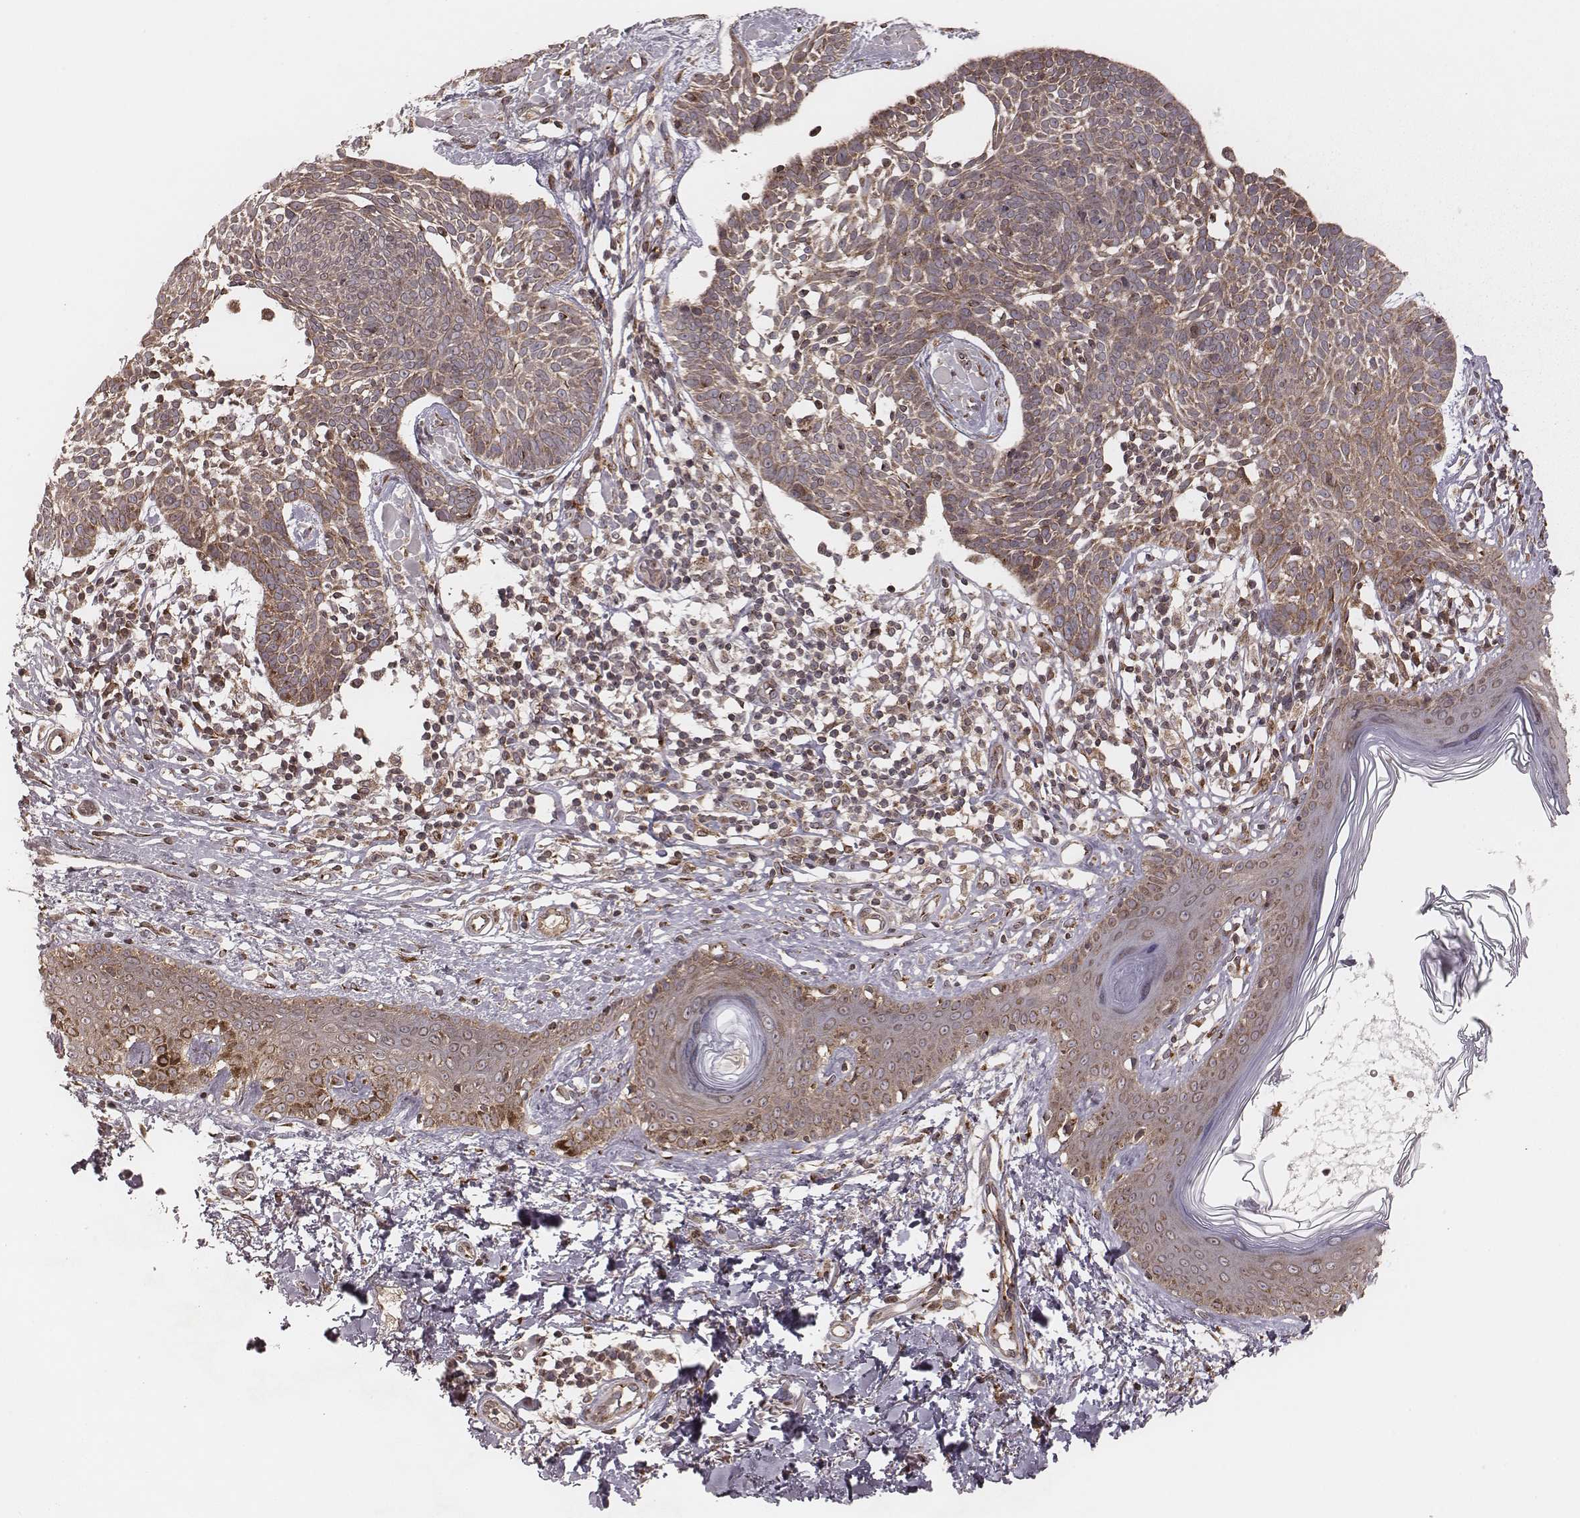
{"staining": {"intensity": "moderate", "quantity": ">75%", "location": "cytoplasmic/membranous"}, "tissue": "skin cancer", "cell_type": "Tumor cells", "image_type": "cancer", "snomed": [{"axis": "morphology", "description": "Basal cell carcinoma"}, {"axis": "topography", "description": "Skin"}], "caption": "A histopathology image showing moderate cytoplasmic/membranous staining in approximately >75% of tumor cells in skin basal cell carcinoma, as visualized by brown immunohistochemical staining.", "gene": "MYO19", "patient": {"sex": "male", "age": 85}}